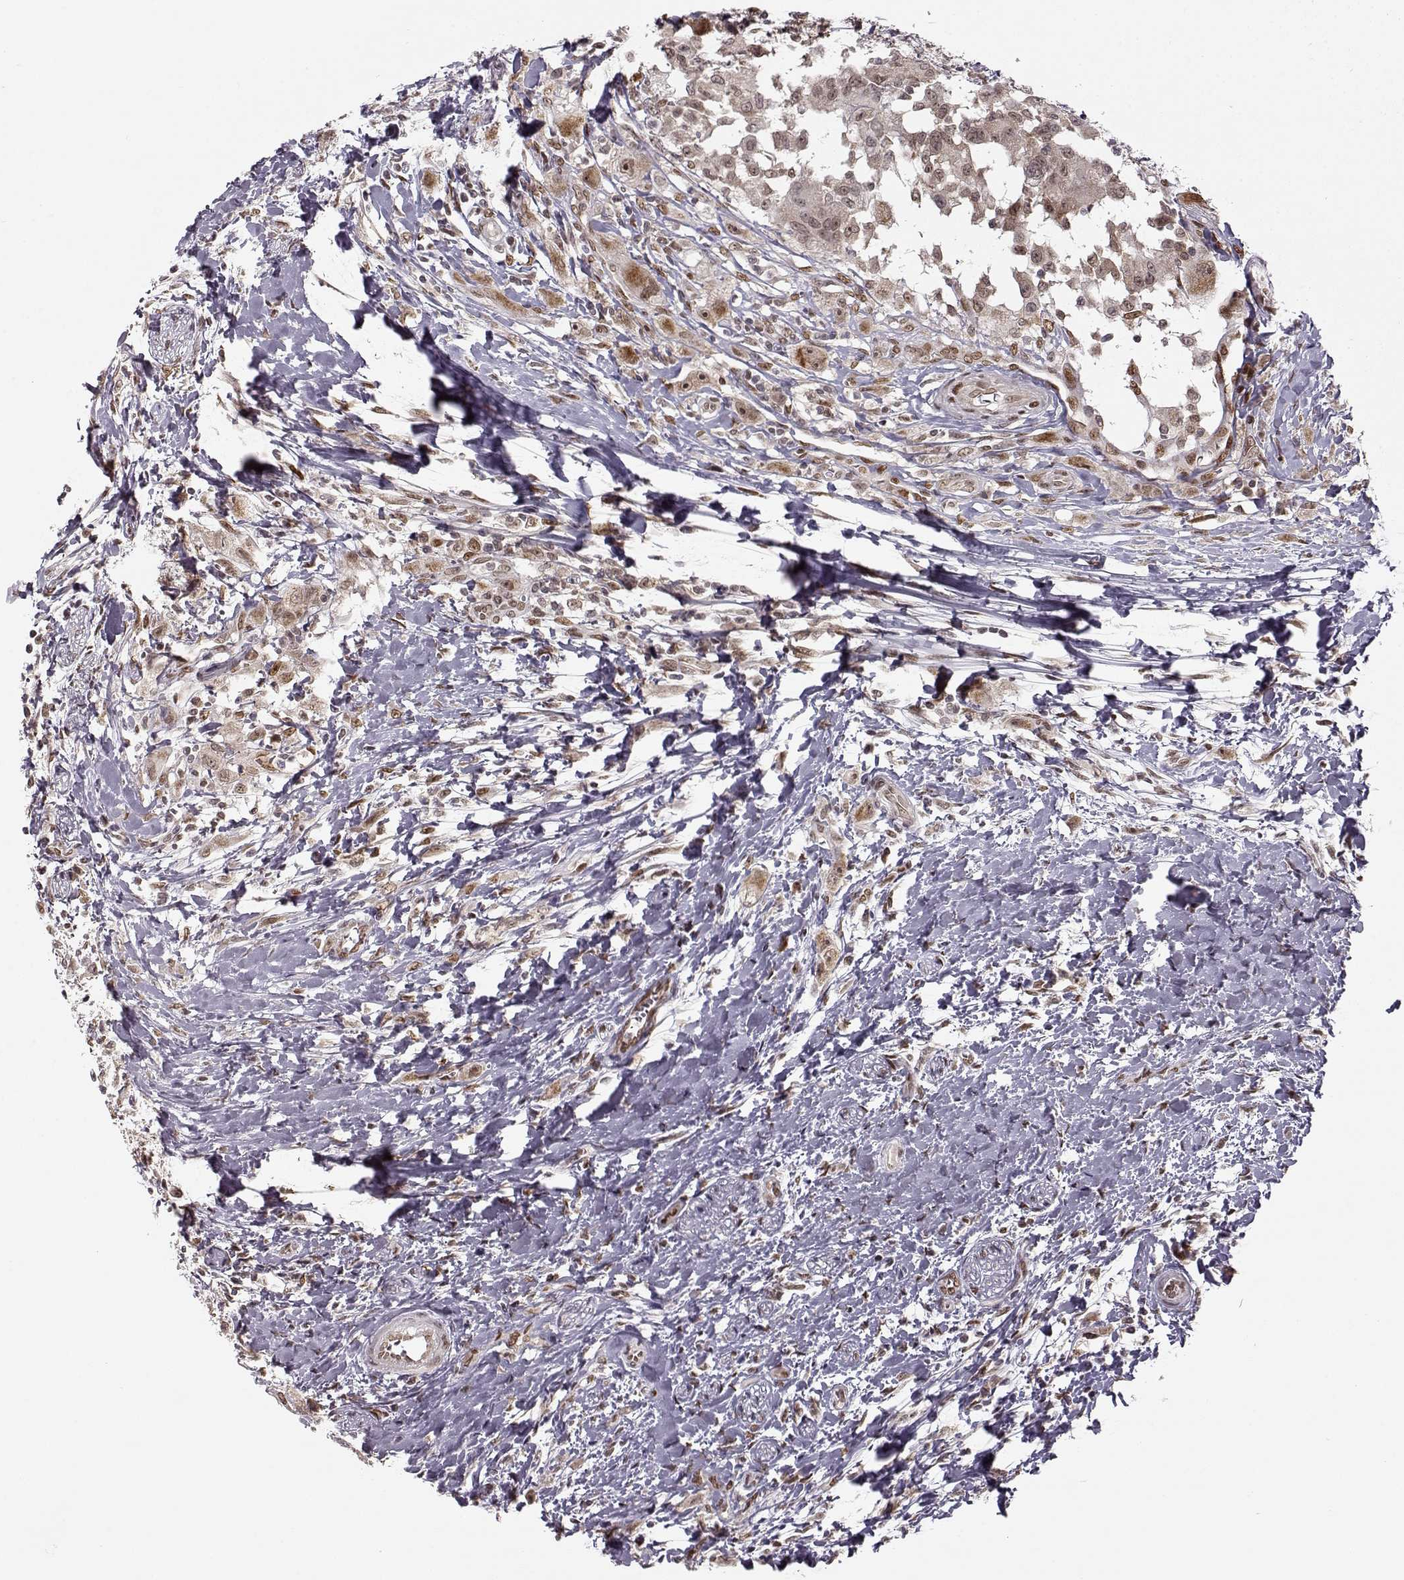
{"staining": {"intensity": "weak", "quantity": "<25%", "location": "nuclear"}, "tissue": "head and neck cancer", "cell_type": "Tumor cells", "image_type": "cancer", "snomed": [{"axis": "morphology", "description": "Squamous cell carcinoma, NOS"}, {"axis": "morphology", "description": "Squamous cell carcinoma, metastatic, NOS"}, {"axis": "topography", "description": "Oral tissue"}, {"axis": "topography", "description": "Head-Neck"}], "caption": "High magnification brightfield microscopy of metastatic squamous cell carcinoma (head and neck) stained with DAB (brown) and counterstained with hematoxylin (blue): tumor cells show no significant staining. (Stains: DAB immunohistochemistry (IHC) with hematoxylin counter stain, Microscopy: brightfield microscopy at high magnification).", "gene": "RAI1", "patient": {"sex": "female", "age": 85}}